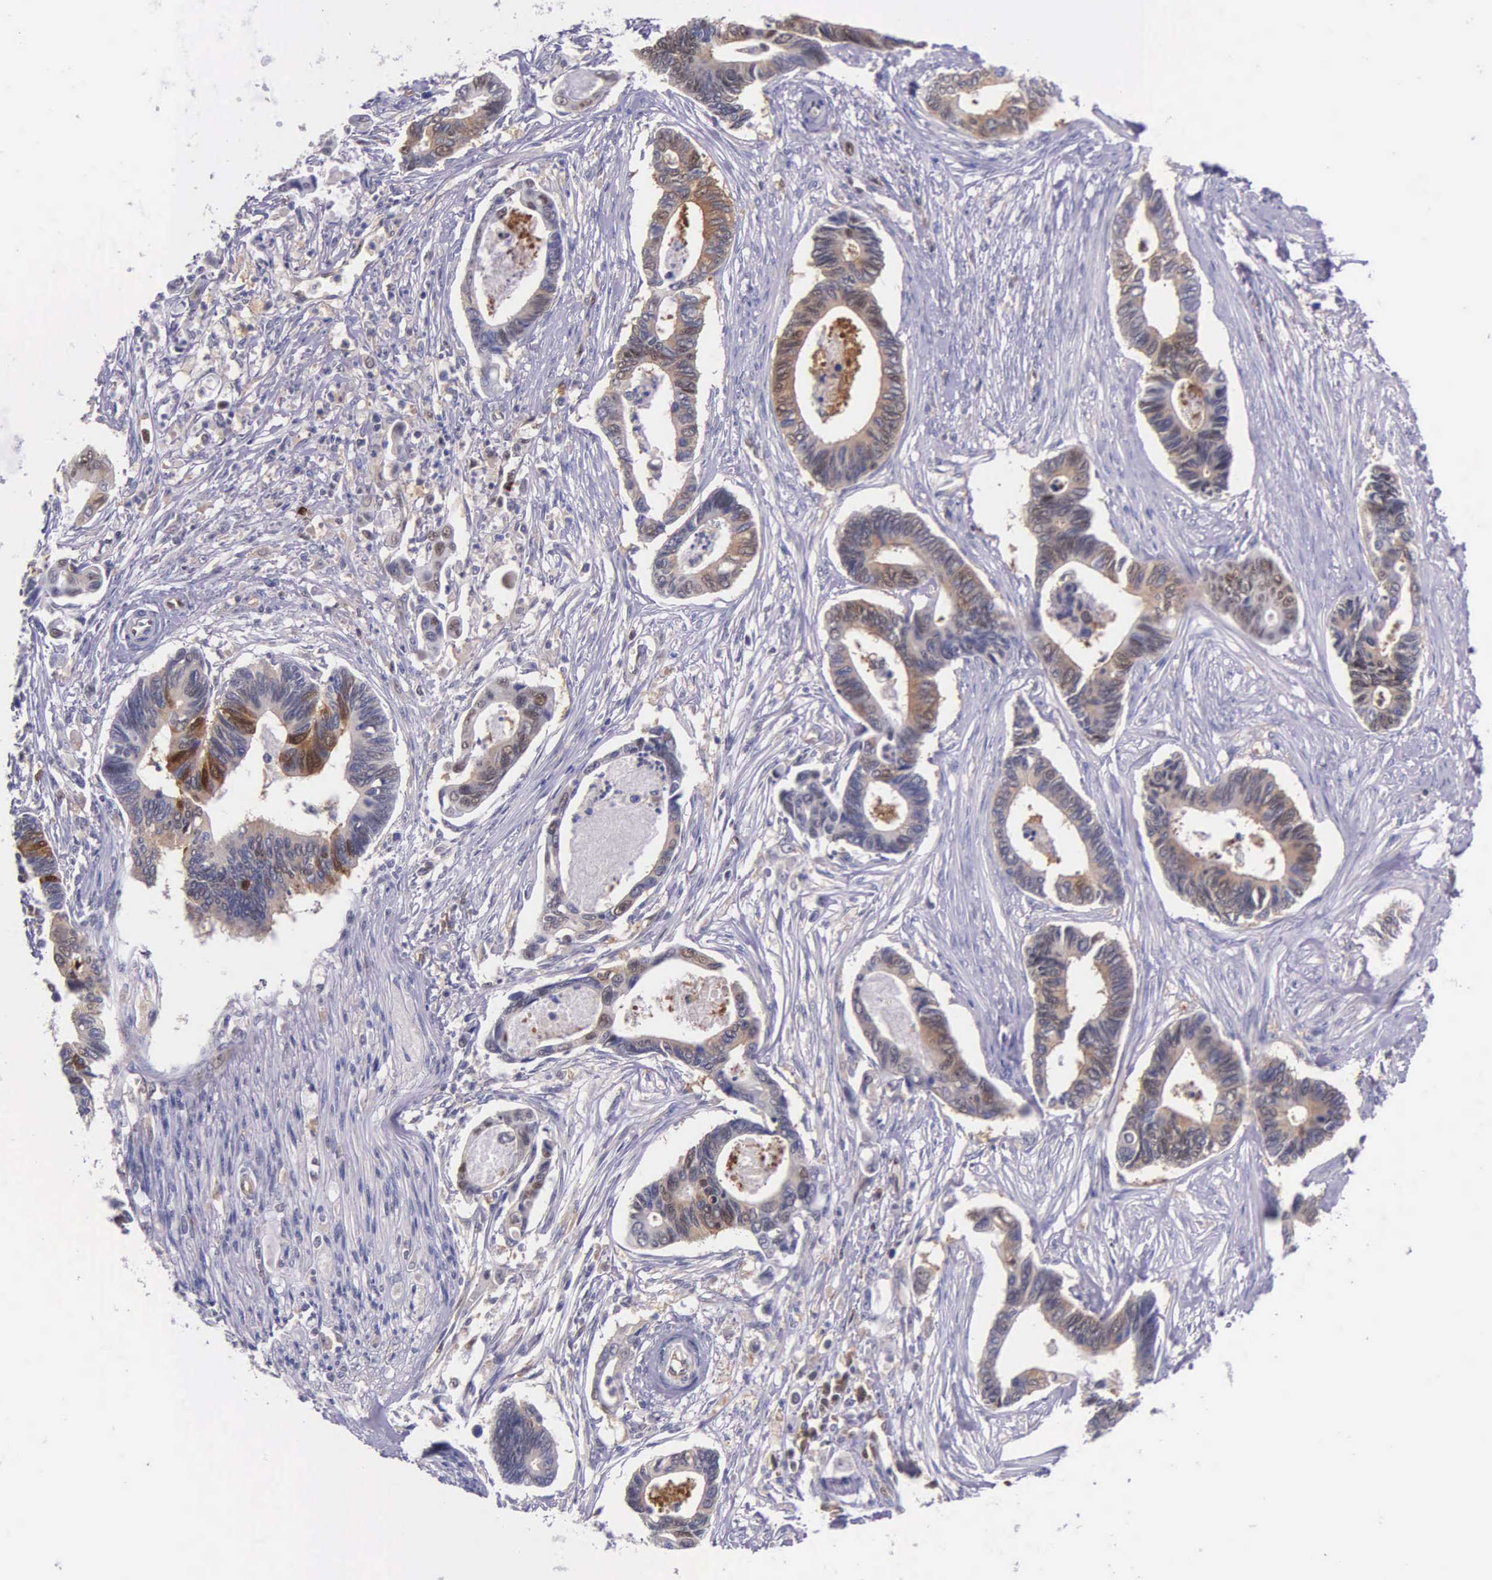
{"staining": {"intensity": "moderate", "quantity": ">75%", "location": "cytoplasmic/membranous"}, "tissue": "pancreatic cancer", "cell_type": "Tumor cells", "image_type": "cancer", "snomed": [{"axis": "morphology", "description": "Adenocarcinoma, NOS"}, {"axis": "topography", "description": "Pancreas"}], "caption": "IHC image of neoplastic tissue: human pancreatic adenocarcinoma stained using immunohistochemistry demonstrates medium levels of moderate protein expression localized specifically in the cytoplasmic/membranous of tumor cells, appearing as a cytoplasmic/membranous brown color.", "gene": "GMPR2", "patient": {"sex": "female", "age": 70}}